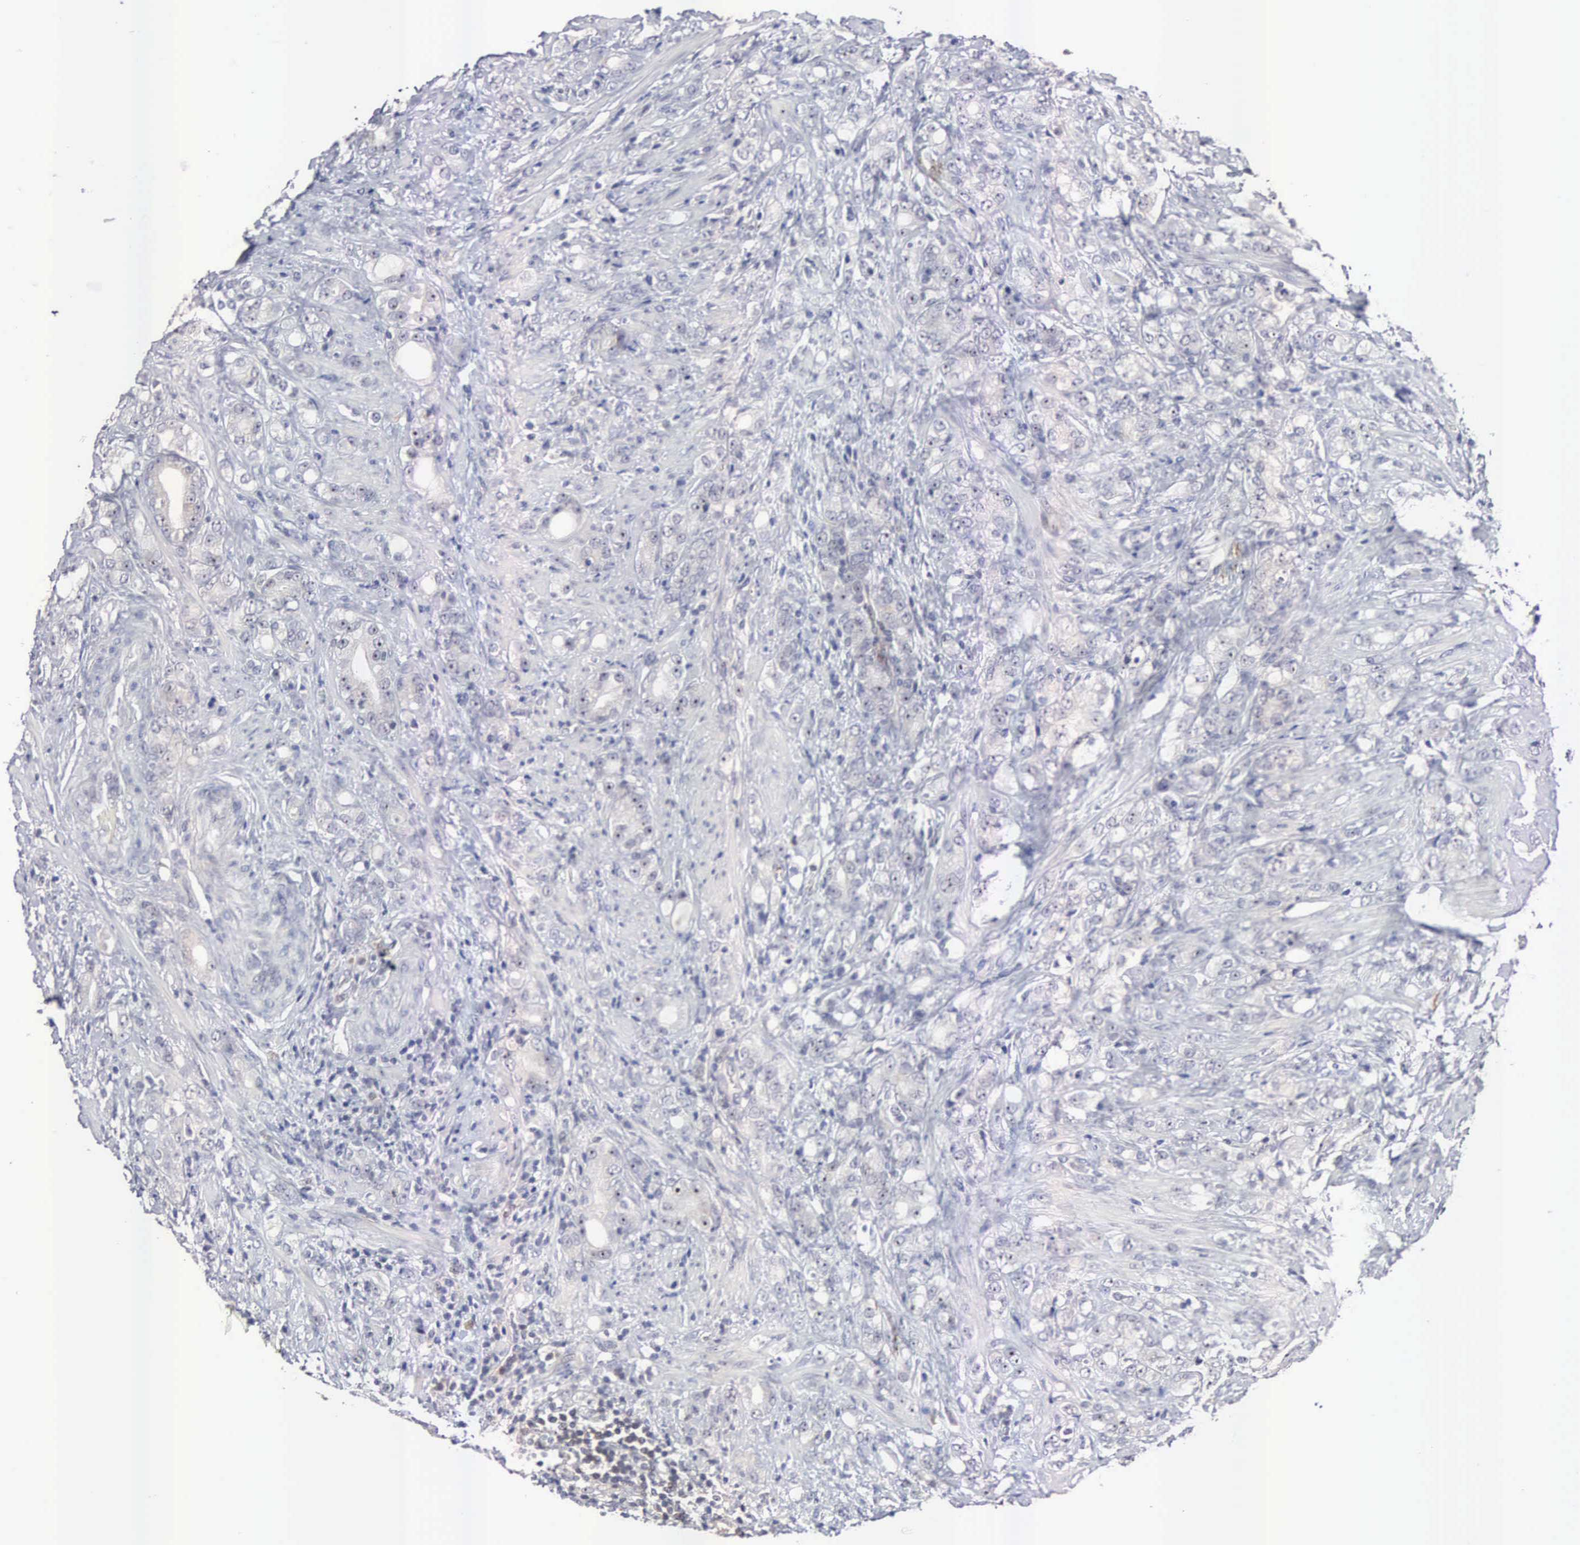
{"staining": {"intensity": "negative", "quantity": "none", "location": "none"}, "tissue": "prostate cancer", "cell_type": "Tumor cells", "image_type": "cancer", "snomed": [{"axis": "morphology", "description": "Adenocarcinoma, Medium grade"}, {"axis": "topography", "description": "Prostate"}], "caption": "Immunohistochemistry histopathology image of human prostate cancer stained for a protein (brown), which shows no positivity in tumor cells.", "gene": "ACOT4", "patient": {"sex": "male", "age": 59}}